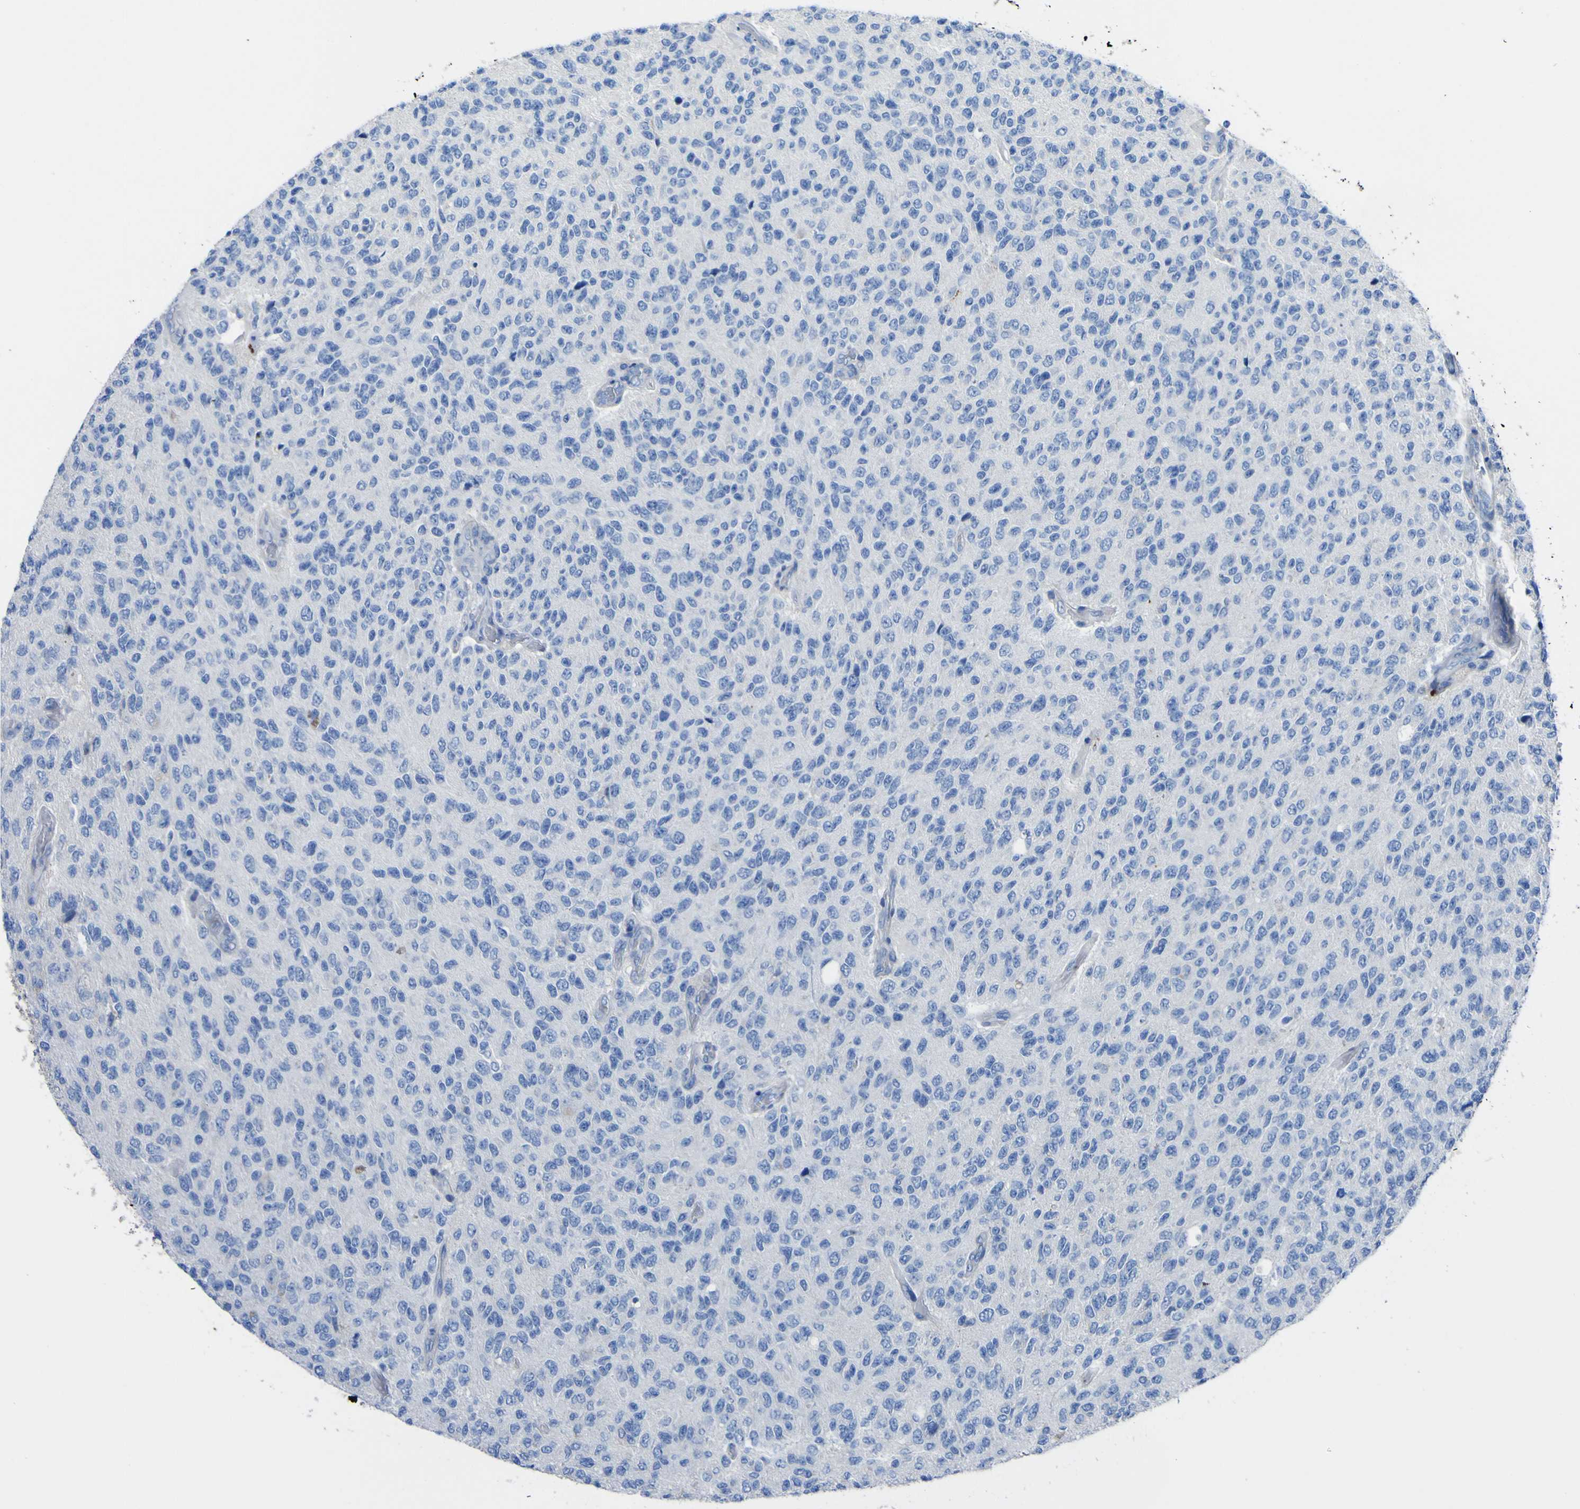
{"staining": {"intensity": "negative", "quantity": "none", "location": "none"}, "tissue": "glioma", "cell_type": "Tumor cells", "image_type": "cancer", "snomed": [{"axis": "morphology", "description": "Glioma, malignant, High grade"}, {"axis": "topography", "description": "pancreas cauda"}], "caption": "A photomicrograph of glioma stained for a protein reveals no brown staining in tumor cells.", "gene": "AGO4", "patient": {"sex": "male", "age": 60}}